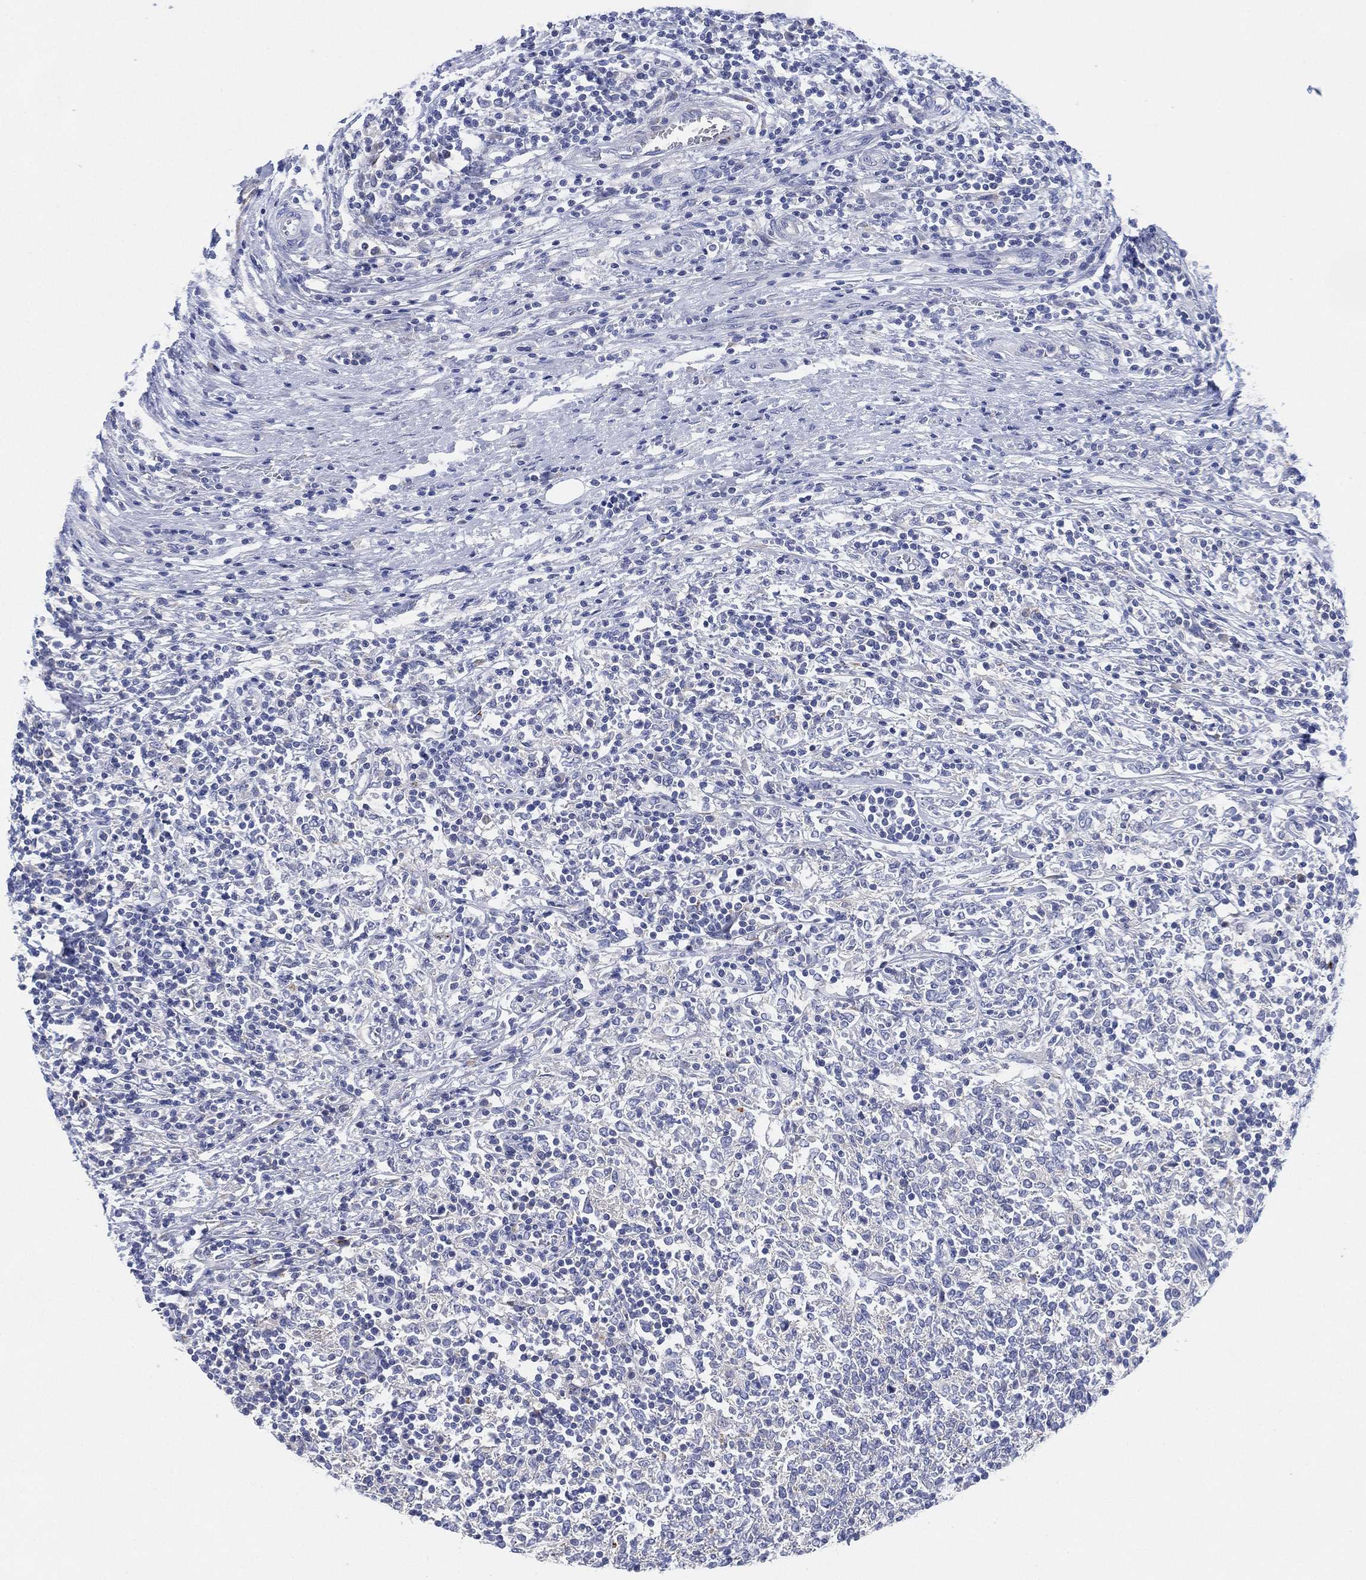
{"staining": {"intensity": "negative", "quantity": "none", "location": "none"}, "tissue": "lymphoma", "cell_type": "Tumor cells", "image_type": "cancer", "snomed": [{"axis": "morphology", "description": "Malignant lymphoma, non-Hodgkin's type, High grade"}, {"axis": "topography", "description": "Lymph node"}], "caption": "An immunohistochemistry histopathology image of high-grade malignant lymphoma, non-Hodgkin's type is shown. There is no staining in tumor cells of high-grade malignant lymphoma, non-Hodgkin's type. (DAB (3,3'-diaminobenzidine) IHC, high magnification).", "gene": "ADAD2", "patient": {"sex": "female", "age": 84}}